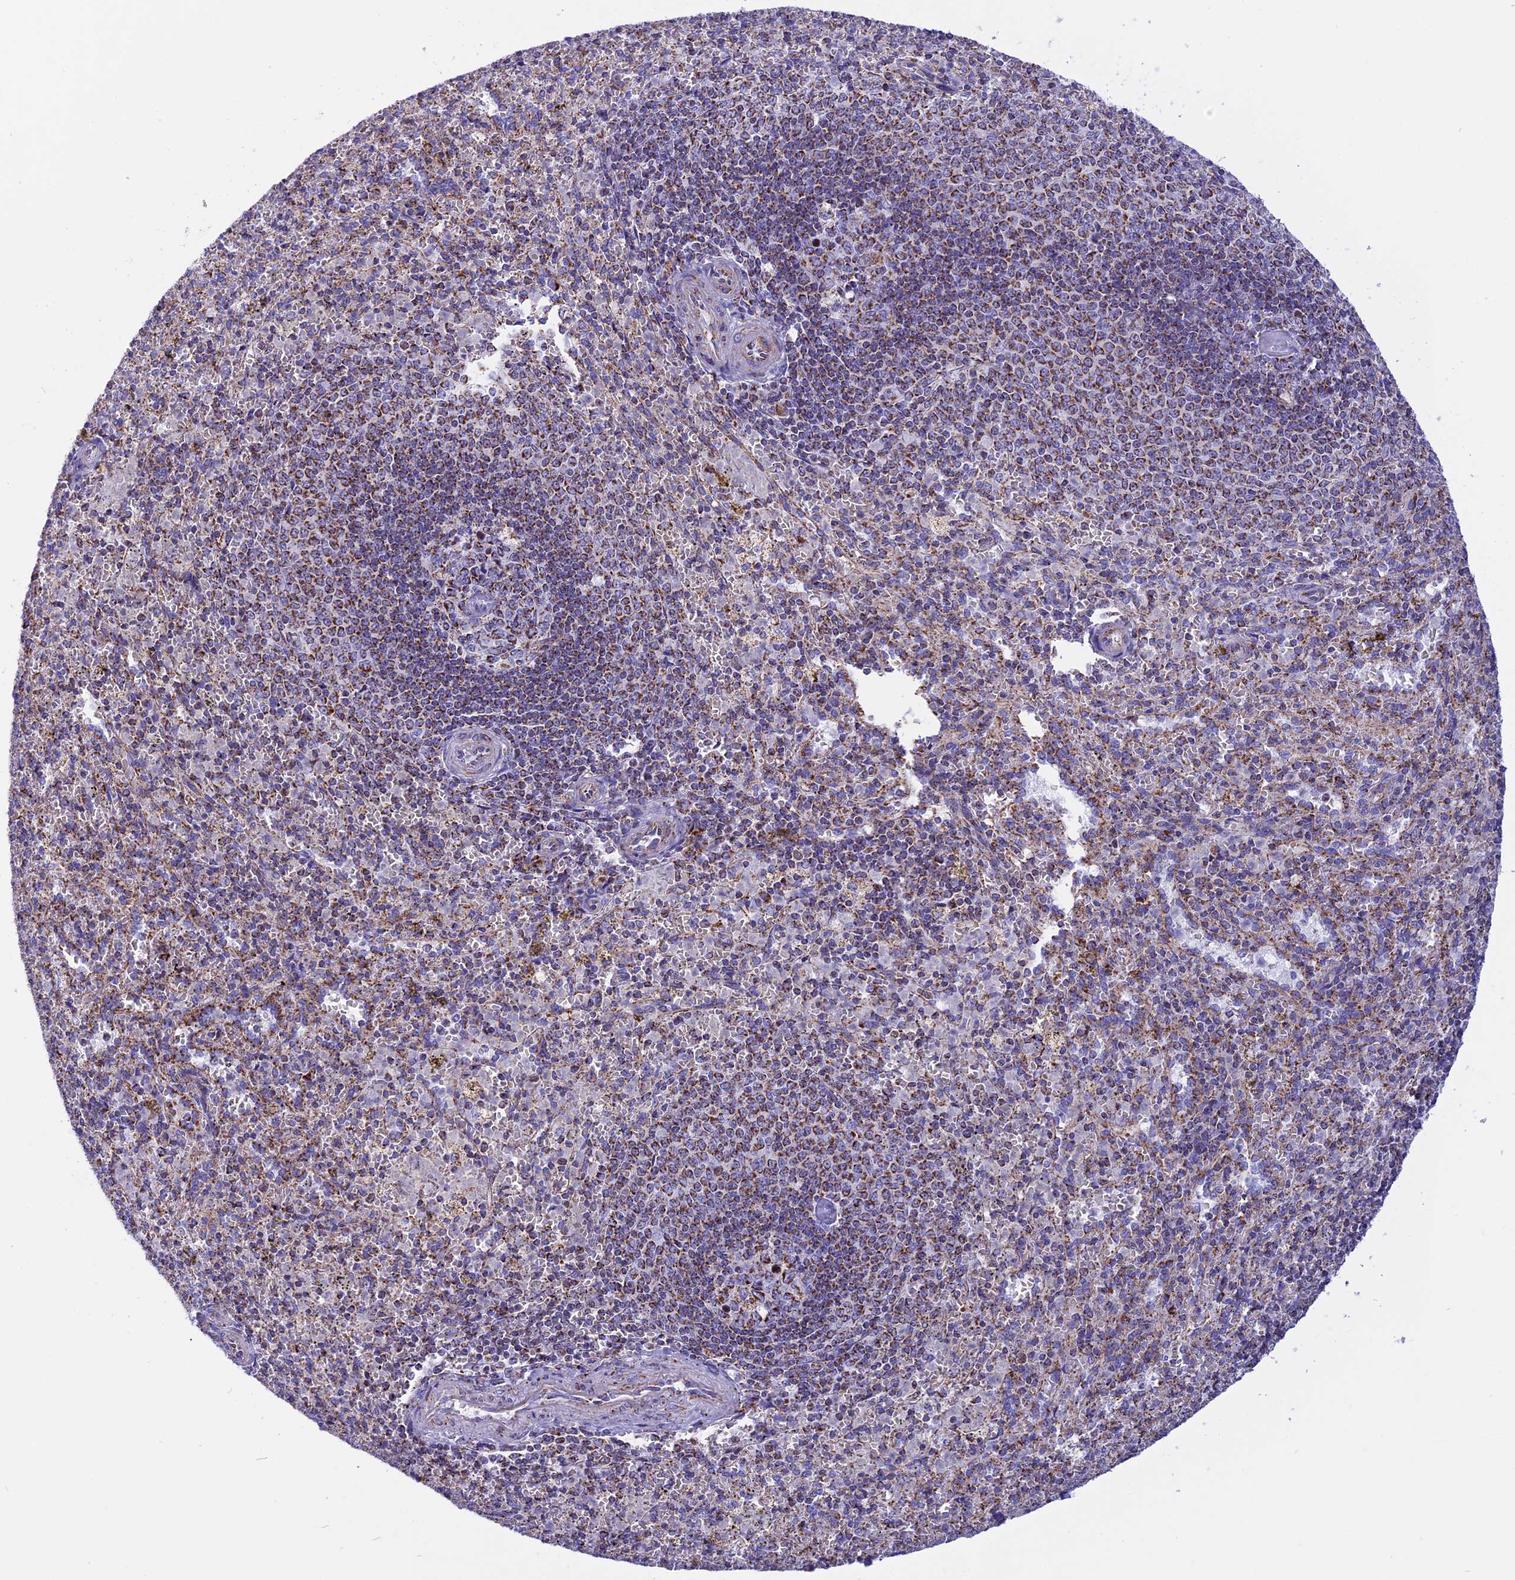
{"staining": {"intensity": "moderate", "quantity": "25%-75%", "location": "cytoplasmic/membranous"}, "tissue": "spleen", "cell_type": "Cells in red pulp", "image_type": "normal", "snomed": [{"axis": "morphology", "description": "Normal tissue, NOS"}, {"axis": "topography", "description": "Spleen"}], "caption": "Human spleen stained for a protein (brown) exhibits moderate cytoplasmic/membranous positive positivity in approximately 25%-75% of cells in red pulp.", "gene": "KCNG1", "patient": {"sex": "female", "age": 21}}